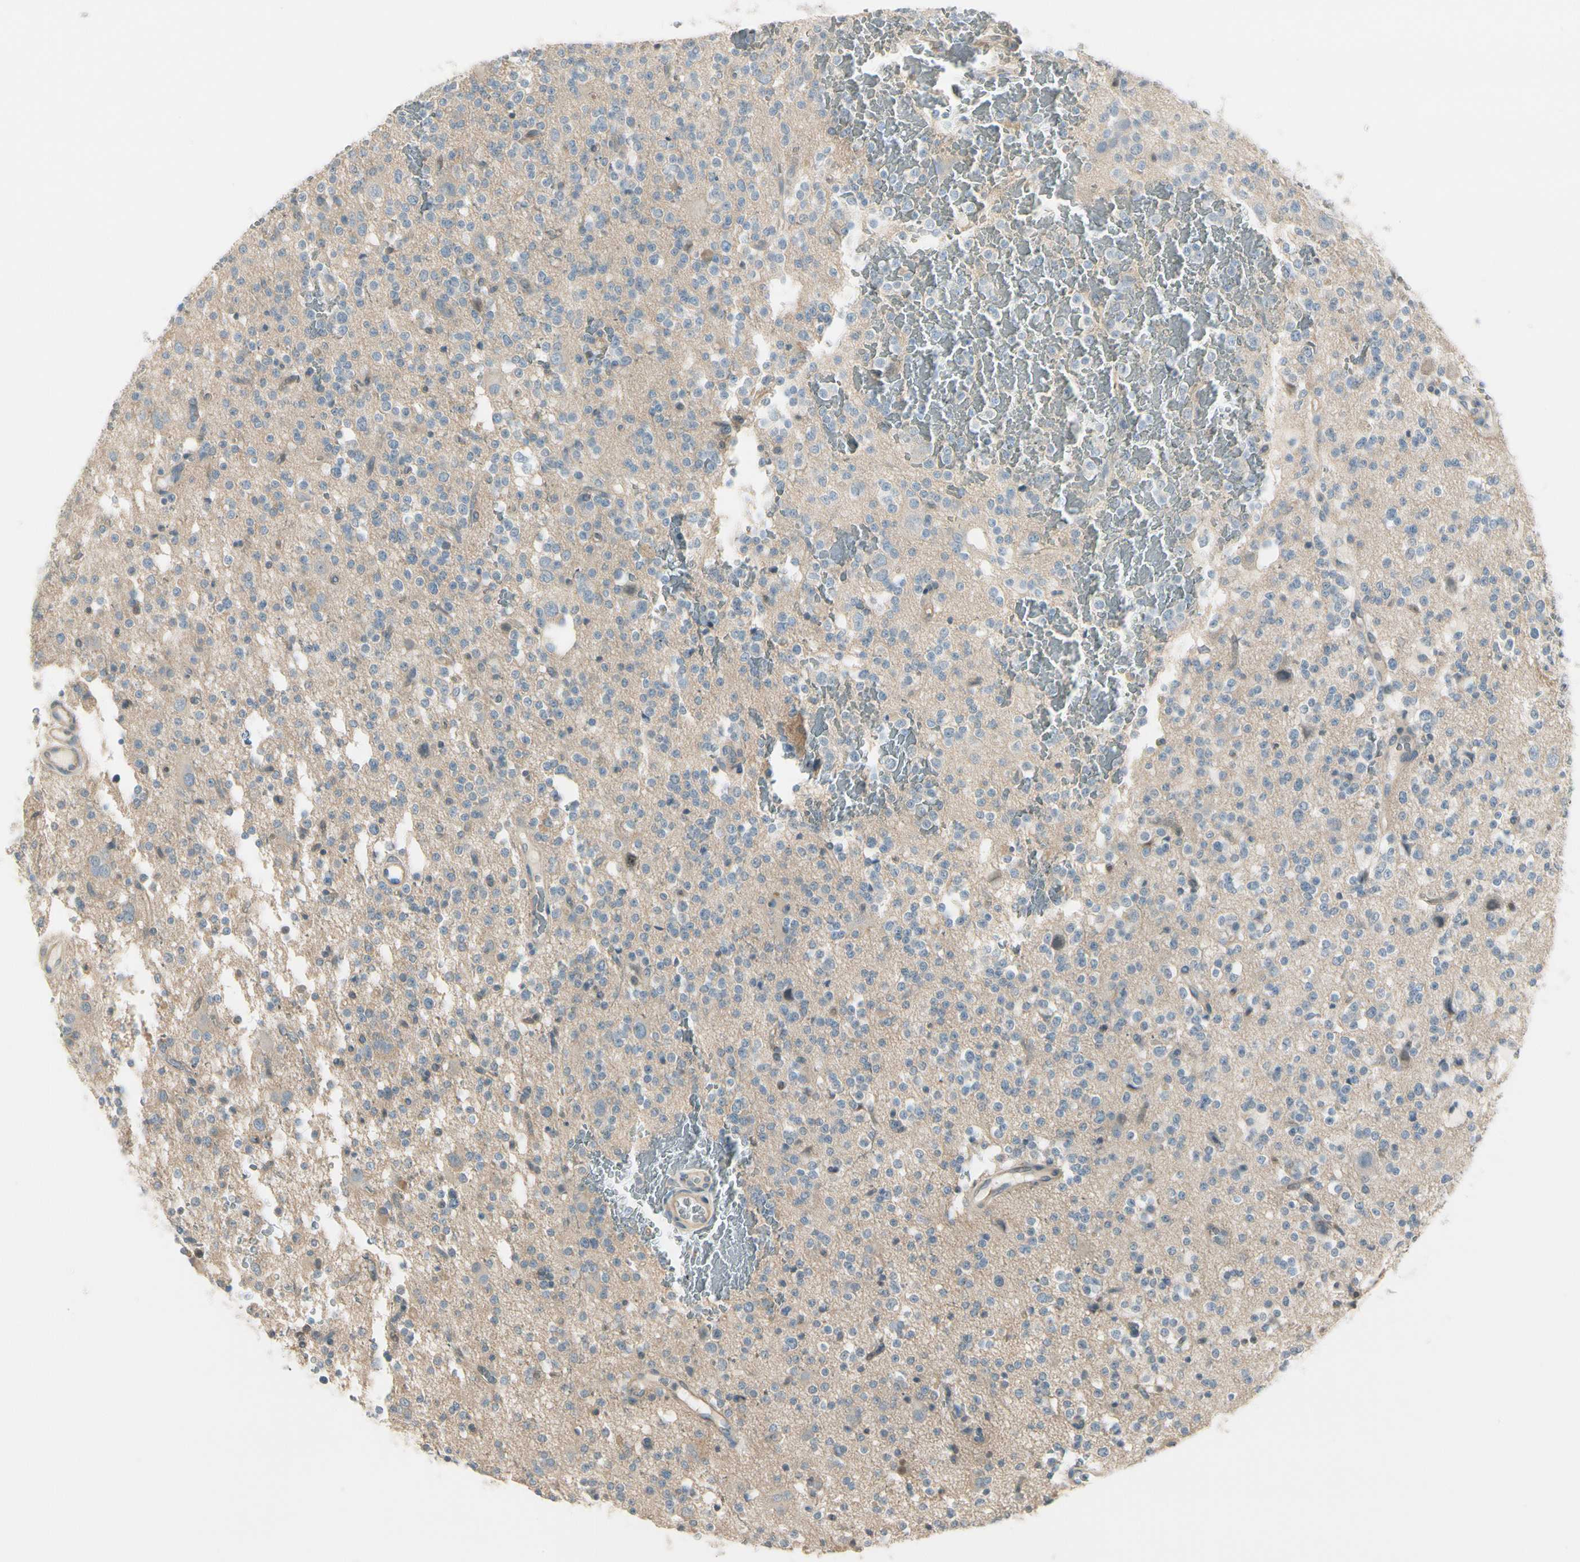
{"staining": {"intensity": "negative", "quantity": "none", "location": "none"}, "tissue": "glioma", "cell_type": "Tumor cells", "image_type": "cancer", "snomed": [{"axis": "morphology", "description": "Glioma, malignant, High grade"}, {"axis": "topography", "description": "Brain"}], "caption": "Immunohistochemistry (IHC) photomicrograph of neoplastic tissue: glioma stained with DAB demonstrates no significant protein staining in tumor cells.", "gene": "CYP2E1", "patient": {"sex": "male", "age": 47}}